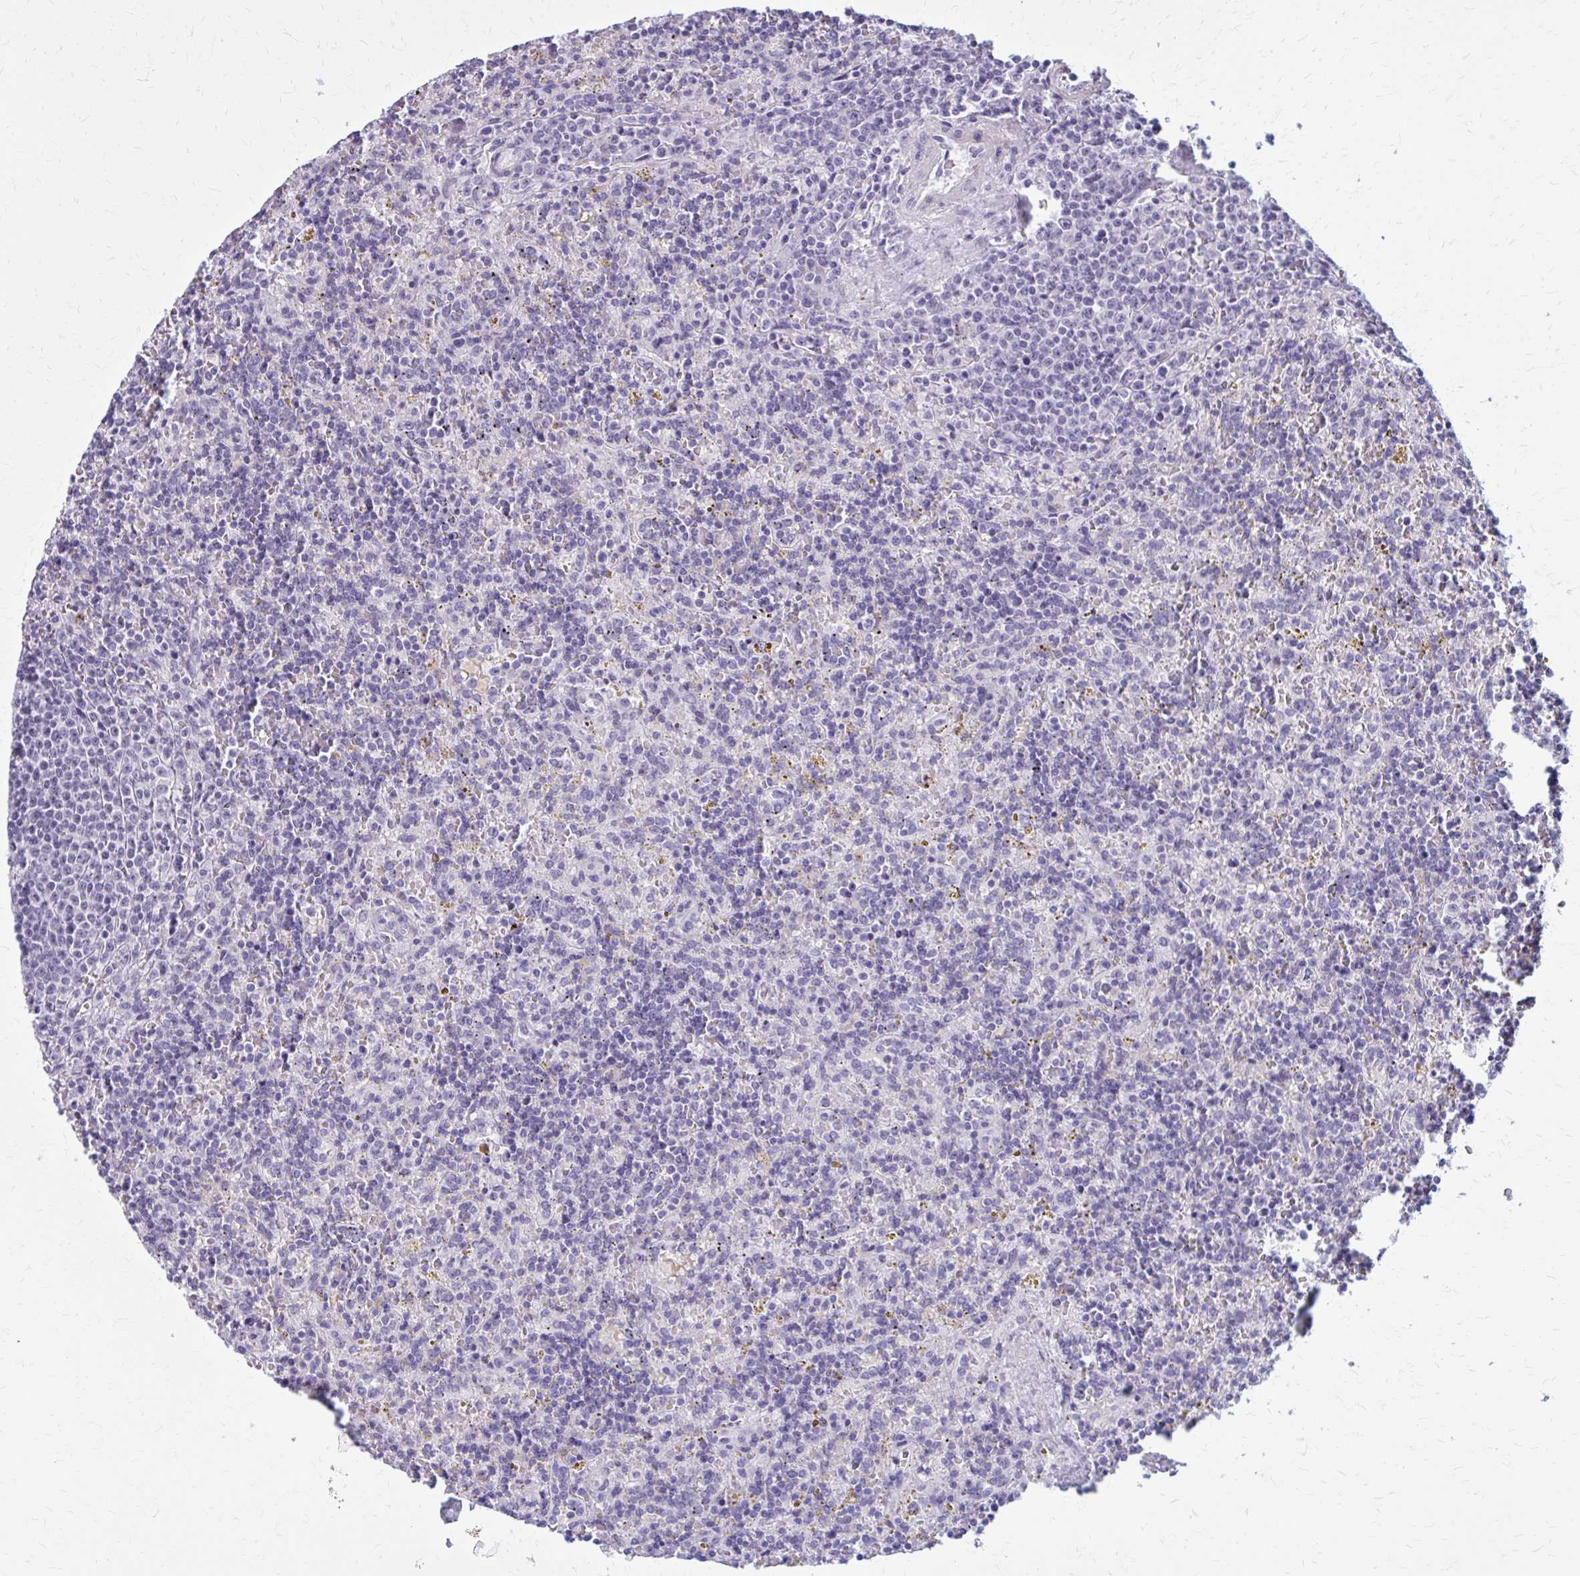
{"staining": {"intensity": "negative", "quantity": "none", "location": "none"}, "tissue": "lymphoma", "cell_type": "Tumor cells", "image_type": "cancer", "snomed": [{"axis": "morphology", "description": "Malignant lymphoma, non-Hodgkin's type, Low grade"}, {"axis": "topography", "description": "Spleen"}], "caption": "The IHC histopathology image has no significant positivity in tumor cells of lymphoma tissue. (DAB (3,3'-diaminobenzidine) immunohistochemistry (IHC), high magnification).", "gene": "CASQ2", "patient": {"sex": "male", "age": 67}}